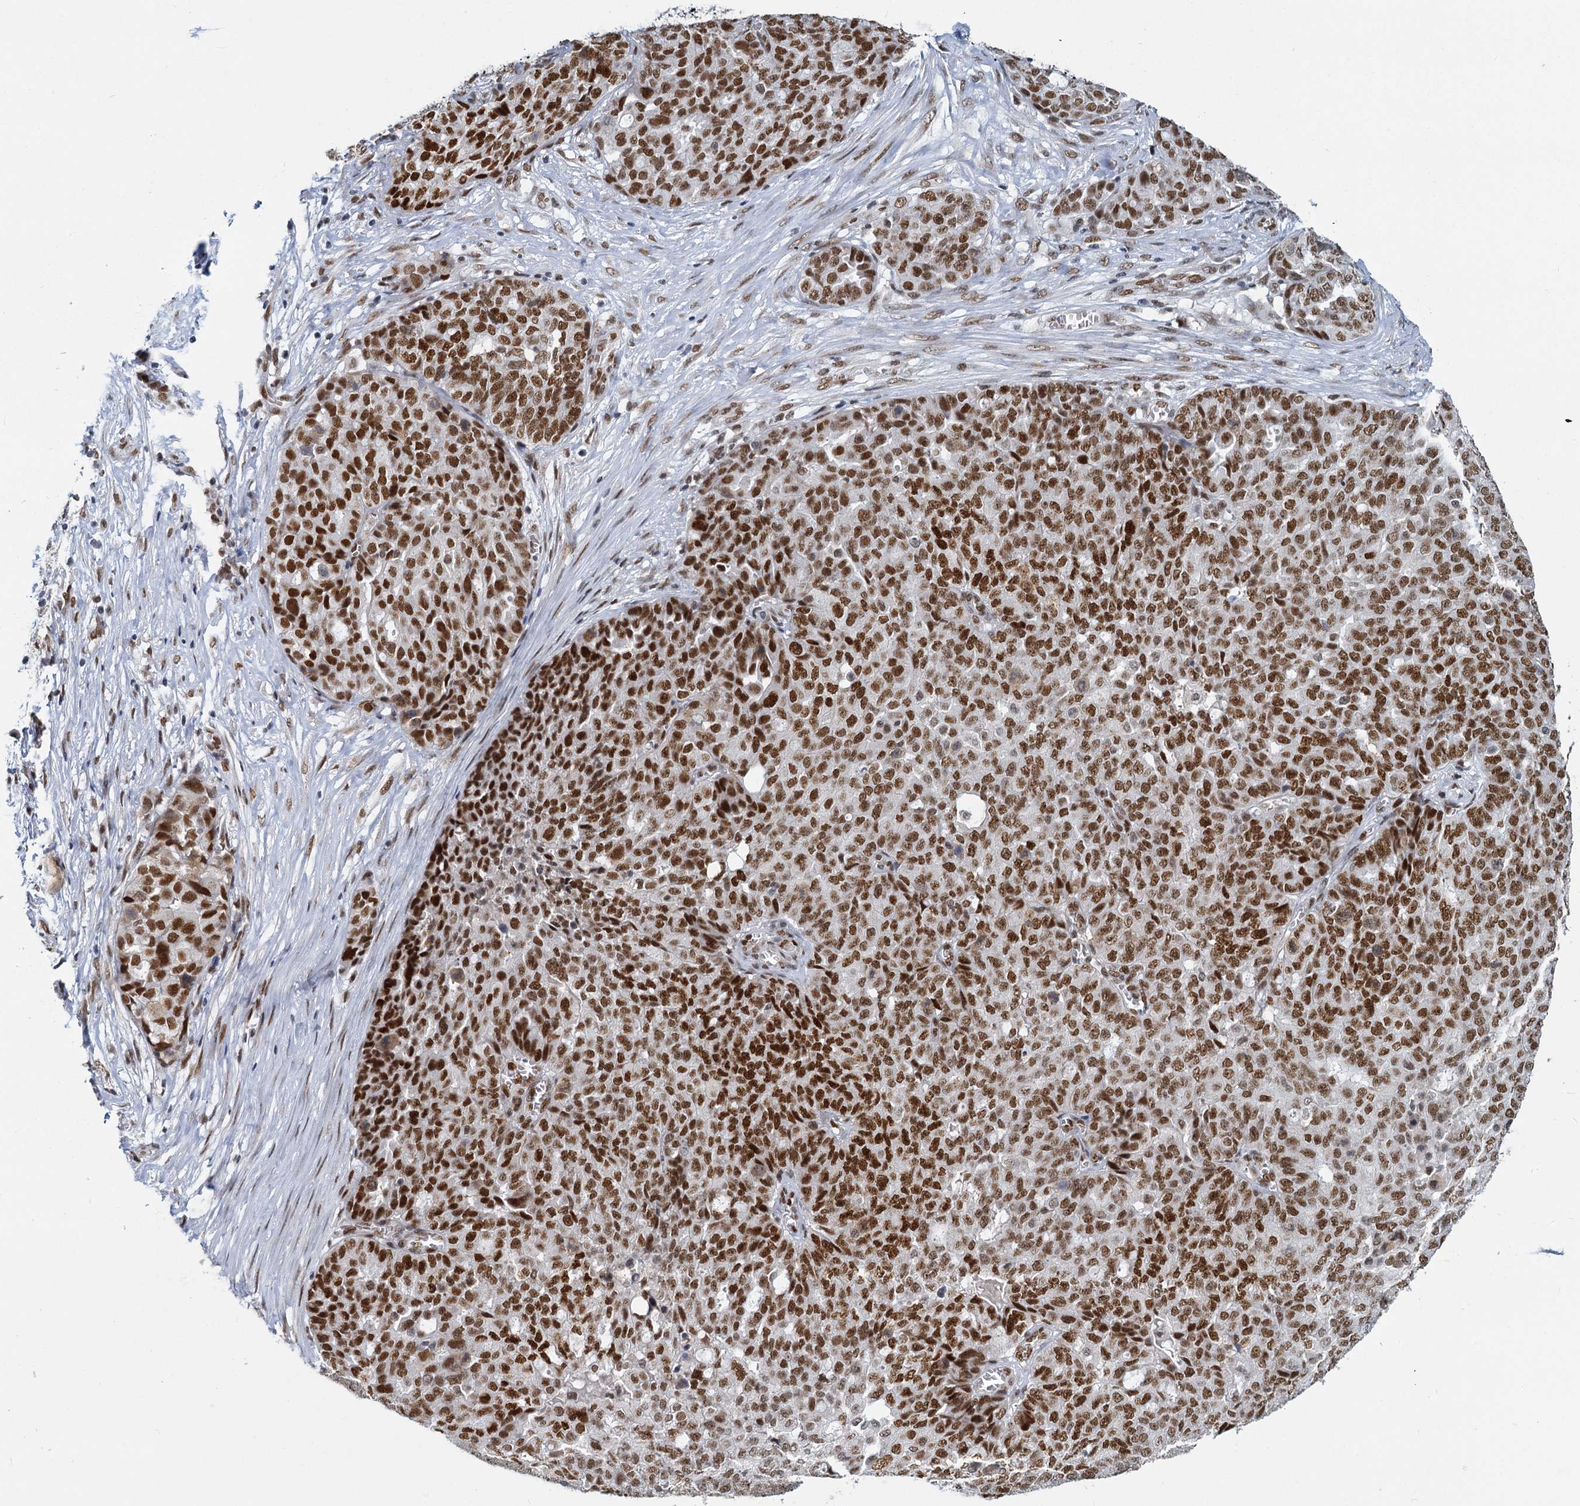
{"staining": {"intensity": "strong", "quantity": ">75%", "location": "nuclear"}, "tissue": "ovarian cancer", "cell_type": "Tumor cells", "image_type": "cancer", "snomed": [{"axis": "morphology", "description": "Cystadenocarcinoma, serous, NOS"}, {"axis": "topography", "description": "Soft tissue"}, {"axis": "topography", "description": "Ovary"}], "caption": "A photomicrograph of ovarian cancer stained for a protein shows strong nuclear brown staining in tumor cells.", "gene": "RPRD1A", "patient": {"sex": "female", "age": 57}}